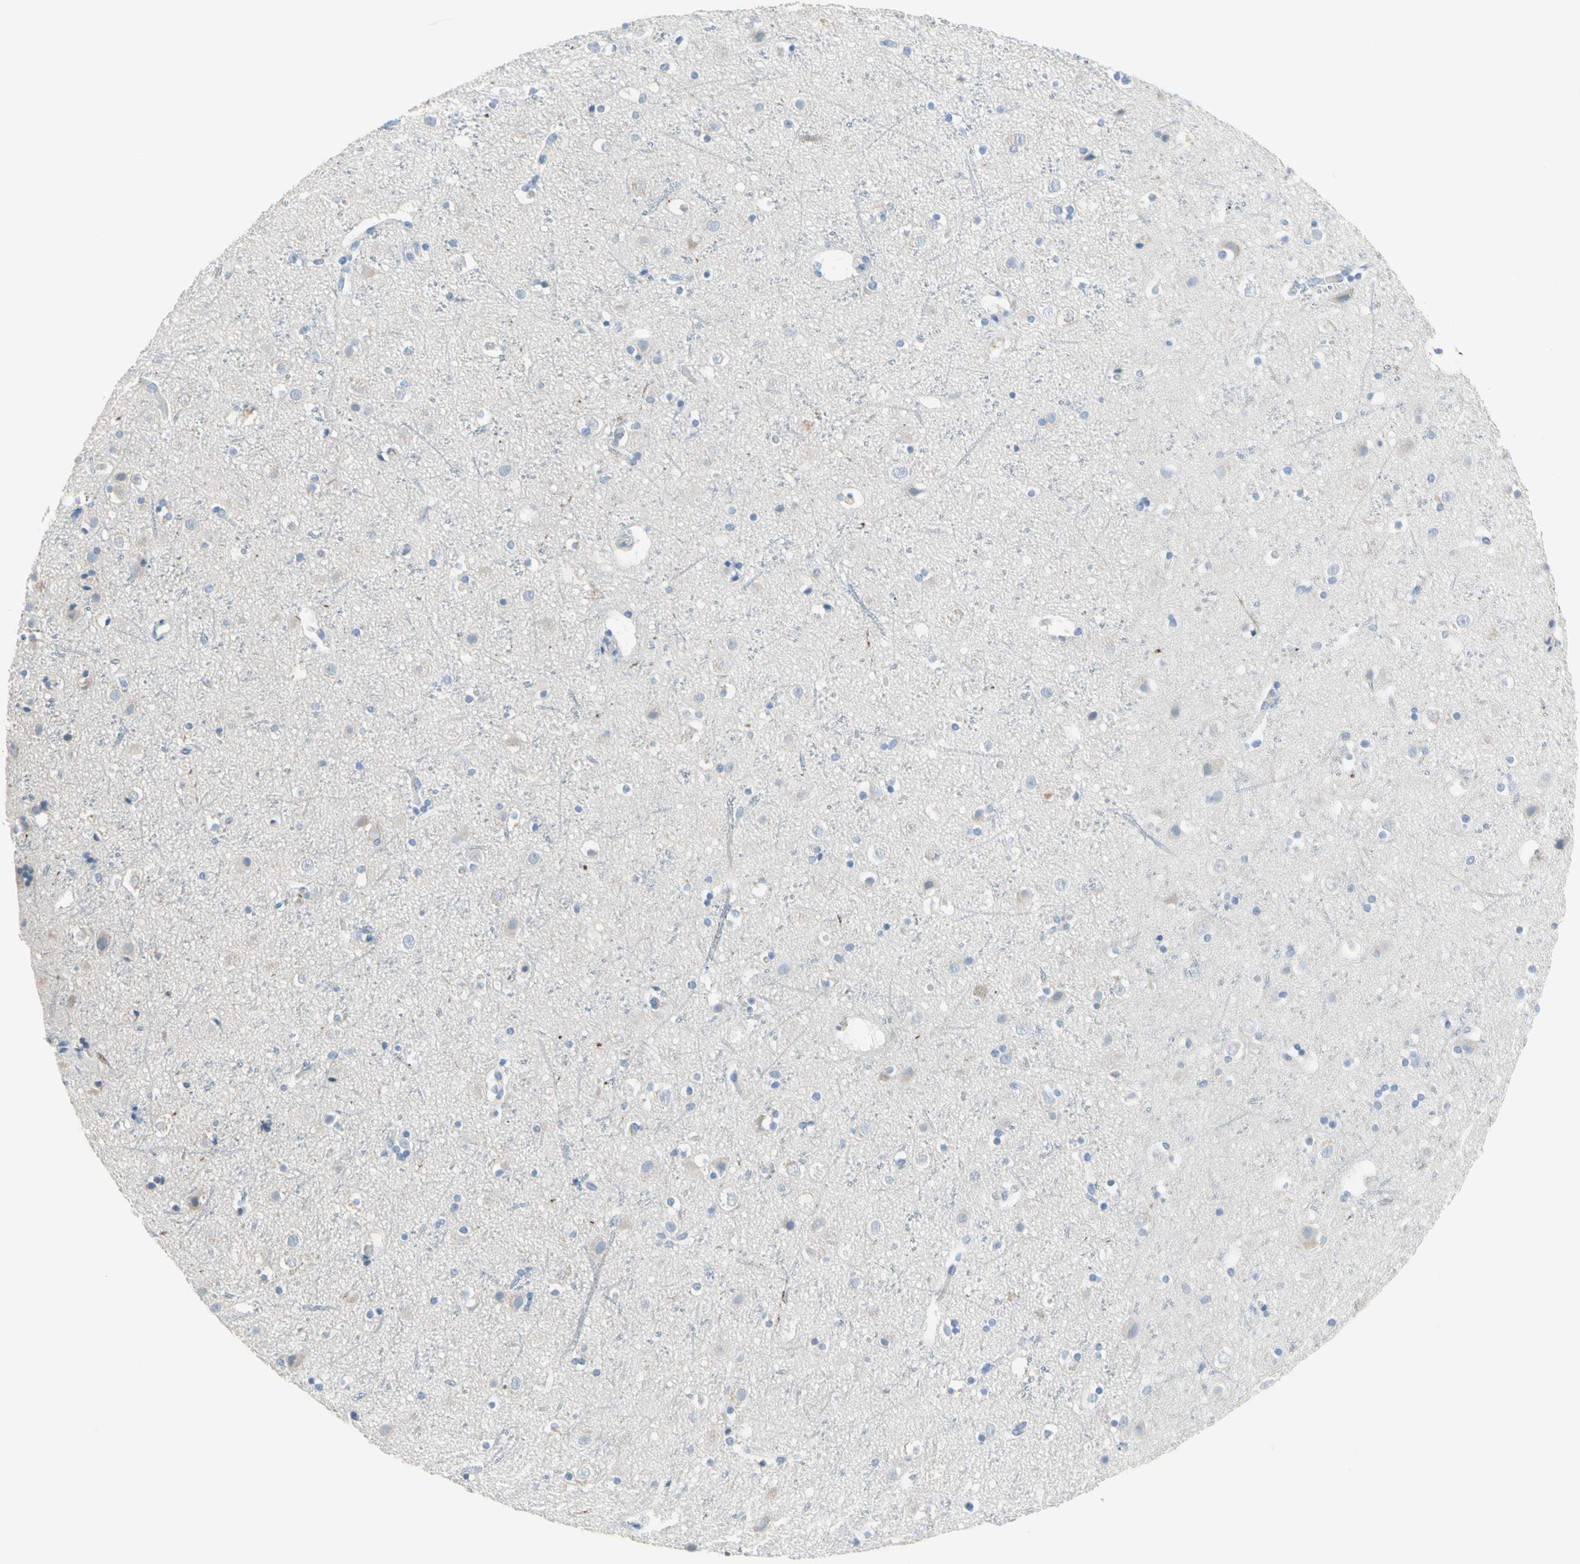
{"staining": {"intensity": "negative", "quantity": "none", "location": "none"}, "tissue": "cerebral cortex", "cell_type": "Endothelial cells", "image_type": "normal", "snomed": [{"axis": "morphology", "description": "Normal tissue, NOS"}, {"axis": "topography", "description": "Cerebral cortex"}], "caption": "Endothelial cells show no significant protein positivity in benign cerebral cortex.", "gene": "MFF", "patient": {"sex": "male", "age": 45}}